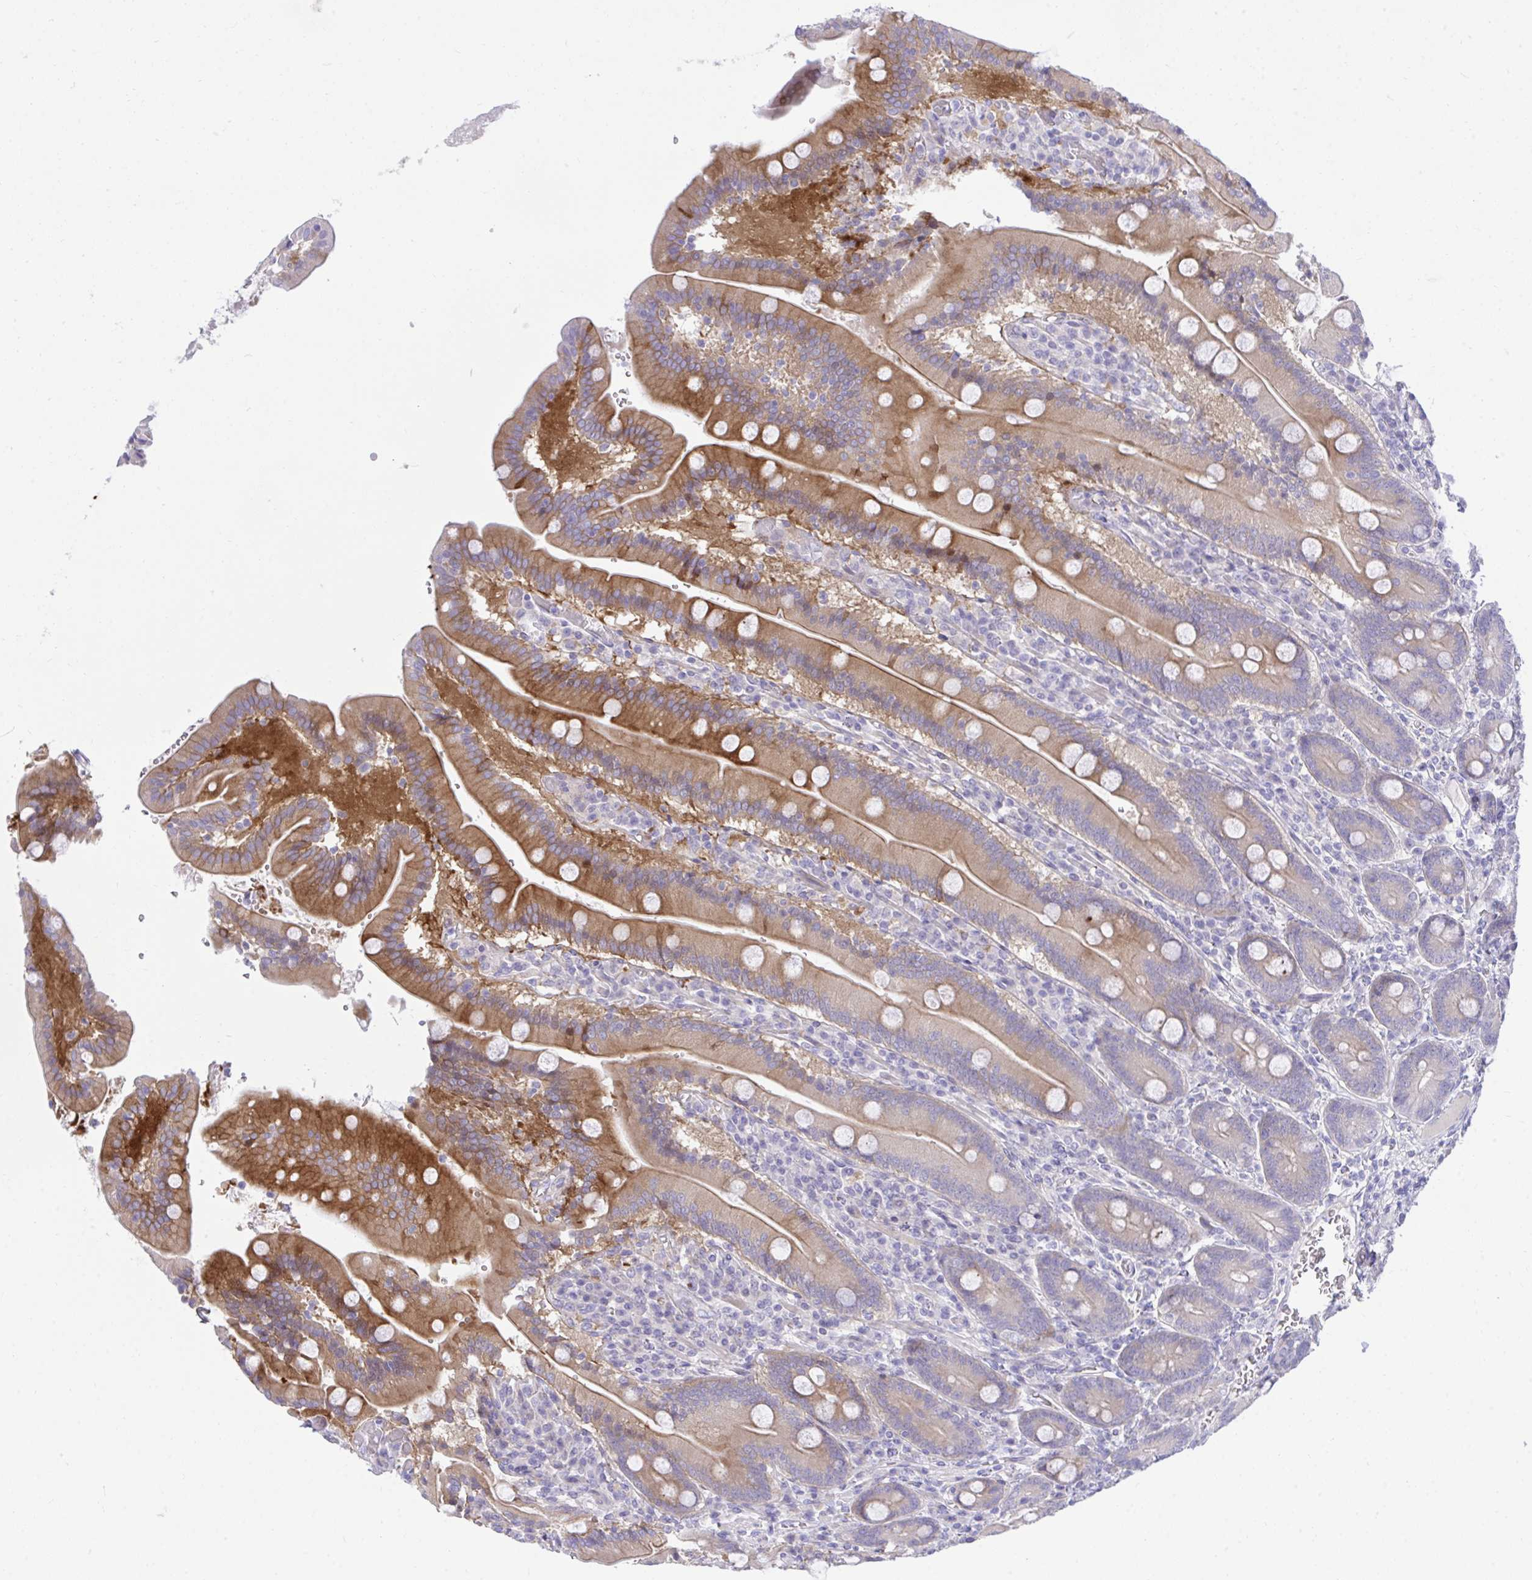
{"staining": {"intensity": "strong", "quantity": "25%-75%", "location": "cytoplasmic/membranous"}, "tissue": "duodenum", "cell_type": "Glandular cells", "image_type": "normal", "snomed": [{"axis": "morphology", "description": "Normal tissue, NOS"}, {"axis": "topography", "description": "Duodenum"}], "caption": "Immunohistochemical staining of benign duodenum shows strong cytoplasmic/membranous protein staining in approximately 25%-75% of glandular cells. The staining was performed using DAB, with brown indicating positive protein expression. Nuclei are stained blue with hematoxylin.", "gene": "MED9", "patient": {"sex": "female", "age": 62}}